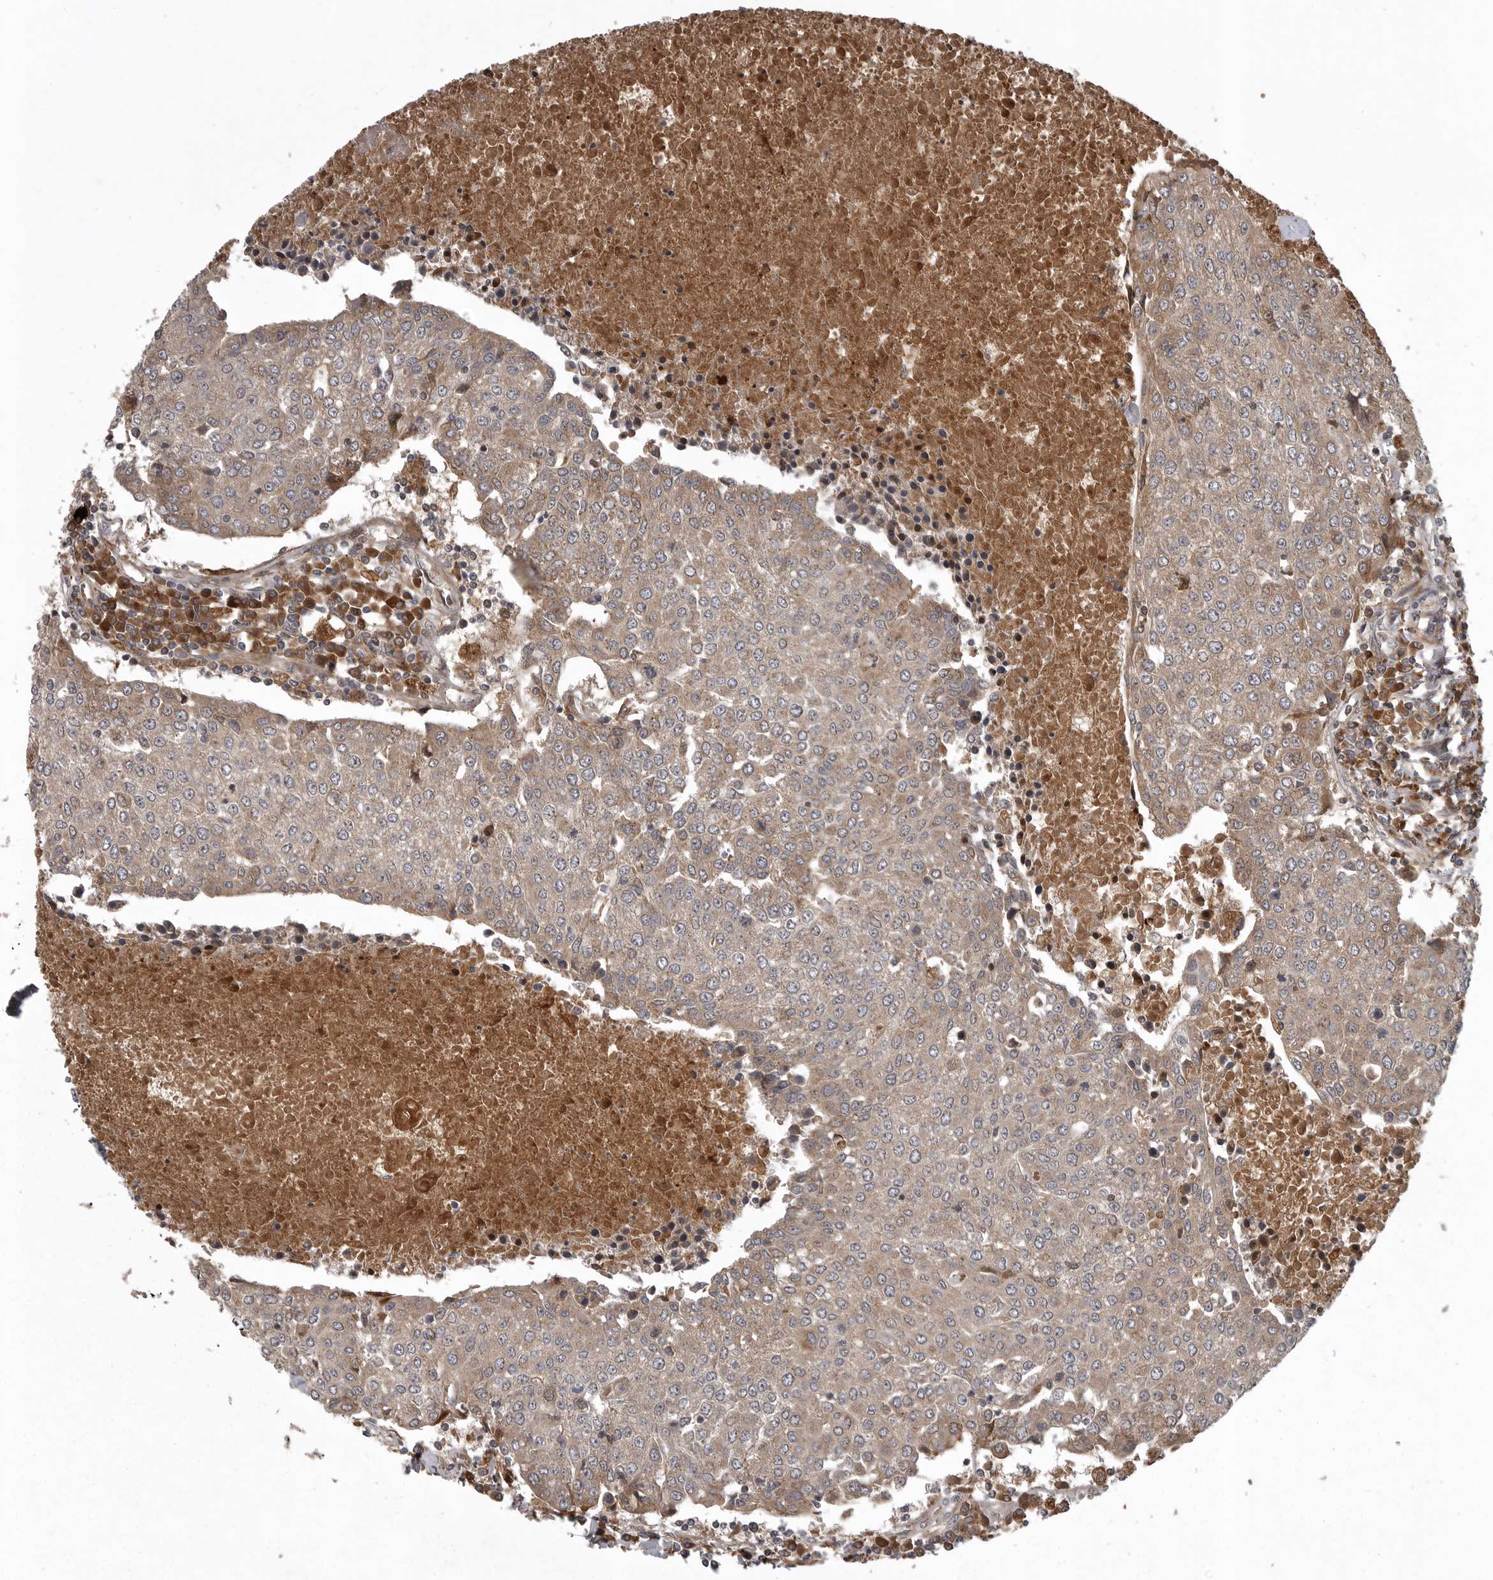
{"staining": {"intensity": "weak", "quantity": ">75%", "location": "cytoplasmic/membranous"}, "tissue": "urothelial cancer", "cell_type": "Tumor cells", "image_type": "cancer", "snomed": [{"axis": "morphology", "description": "Urothelial carcinoma, High grade"}, {"axis": "topography", "description": "Urinary bladder"}], "caption": "The immunohistochemical stain shows weak cytoplasmic/membranous expression in tumor cells of urothelial carcinoma (high-grade) tissue.", "gene": "GPR31", "patient": {"sex": "female", "age": 85}}